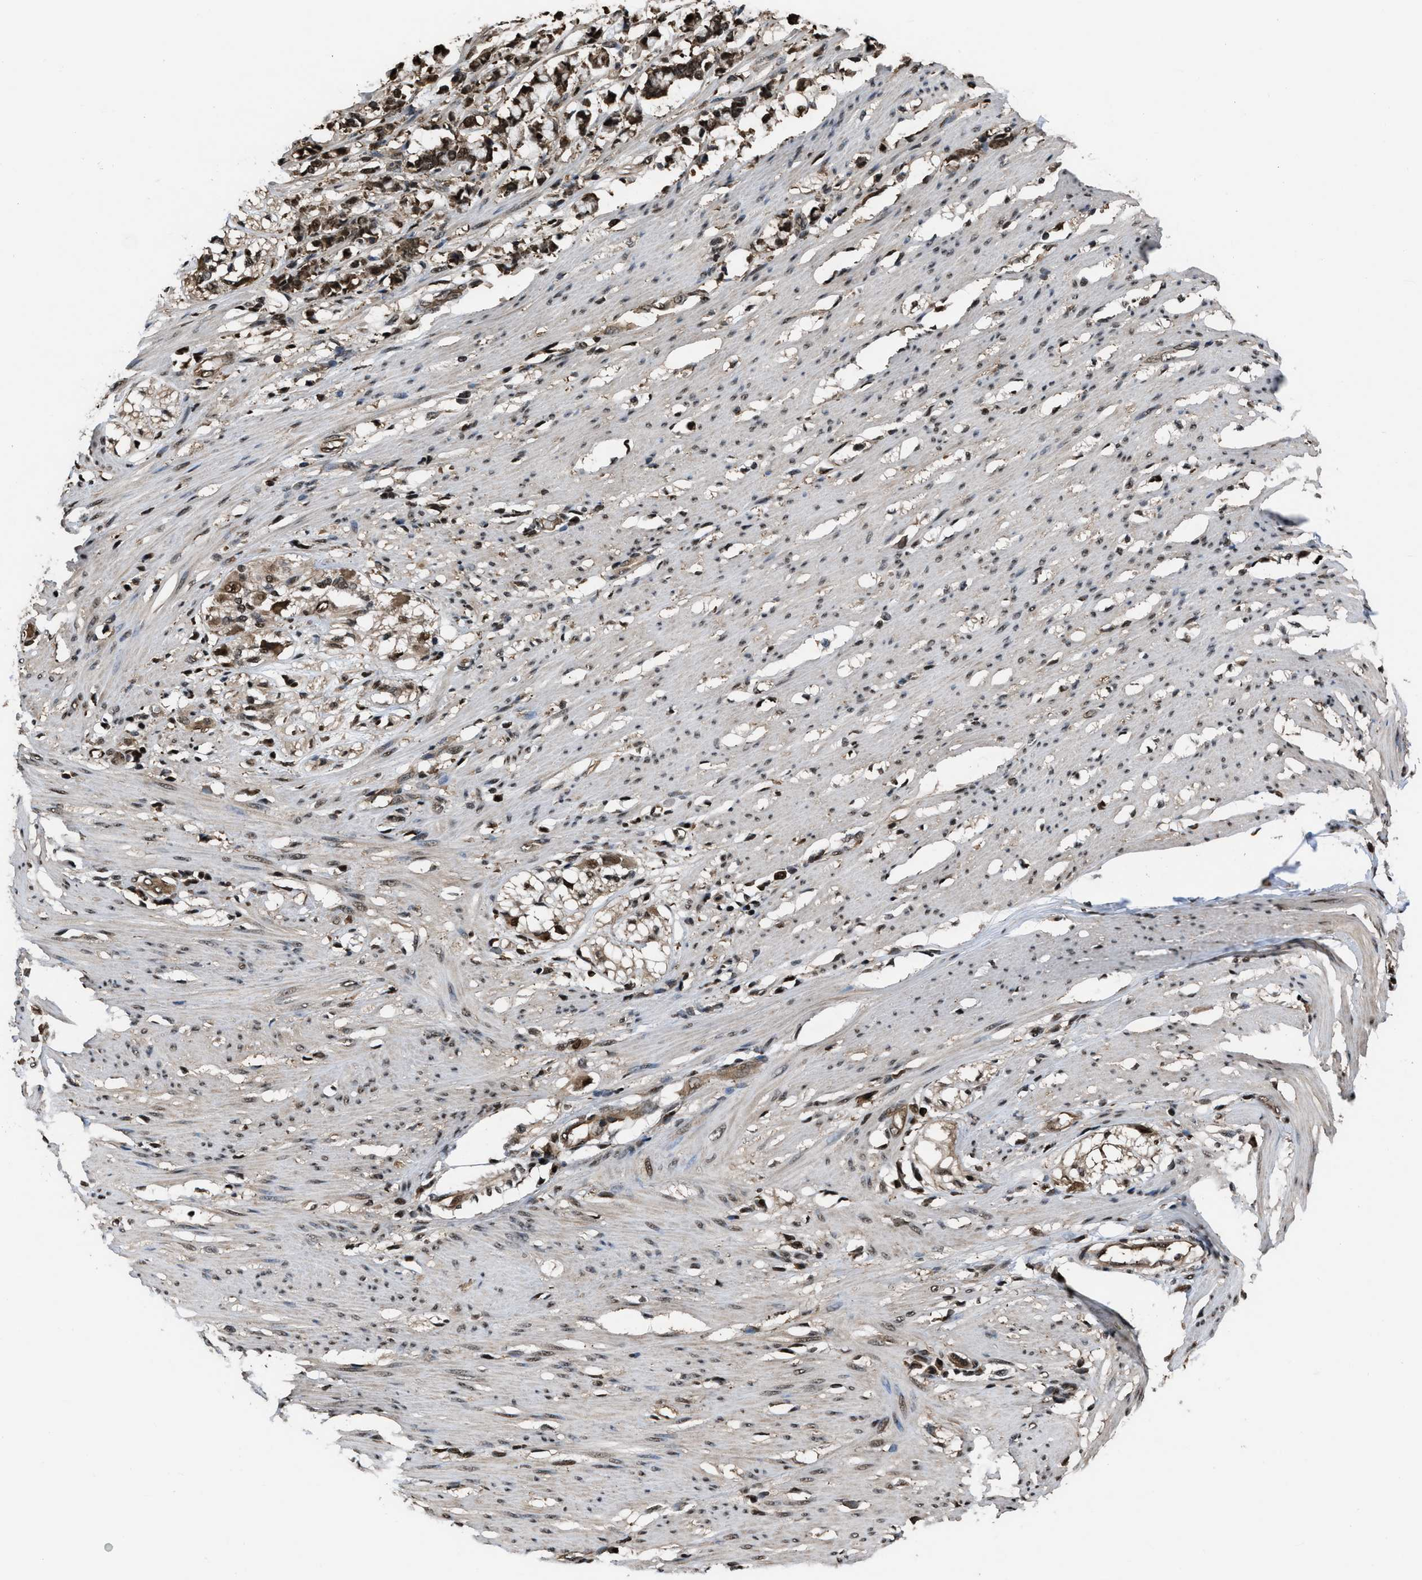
{"staining": {"intensity": "moderate", "quantity": "25%-75%", "location": "cytoplasmic/membranous,nuclear"}, "tissue": "smooth muscle", "cell_type": "Smooth muscle cells", "image_type": "normal", "snomed": [{"axis": "morphology", "description": "Normal tissue, NOS"}, {"axis": "morphology", "description": "Adenocarcinoma, NOS"}, {"axis": "topography", "description": "Smooth muscle"}, {"axis": "topography", "description": "Colon"}], "caption": "The micrograph exhibits a brown stain indicating the presence of a protein in the cytoplasmic/membranous,nuclear of smooth muscle cells in smooth muscle.", "gene": "FNTA", "patient": {"sex": "male", "age": 14}}